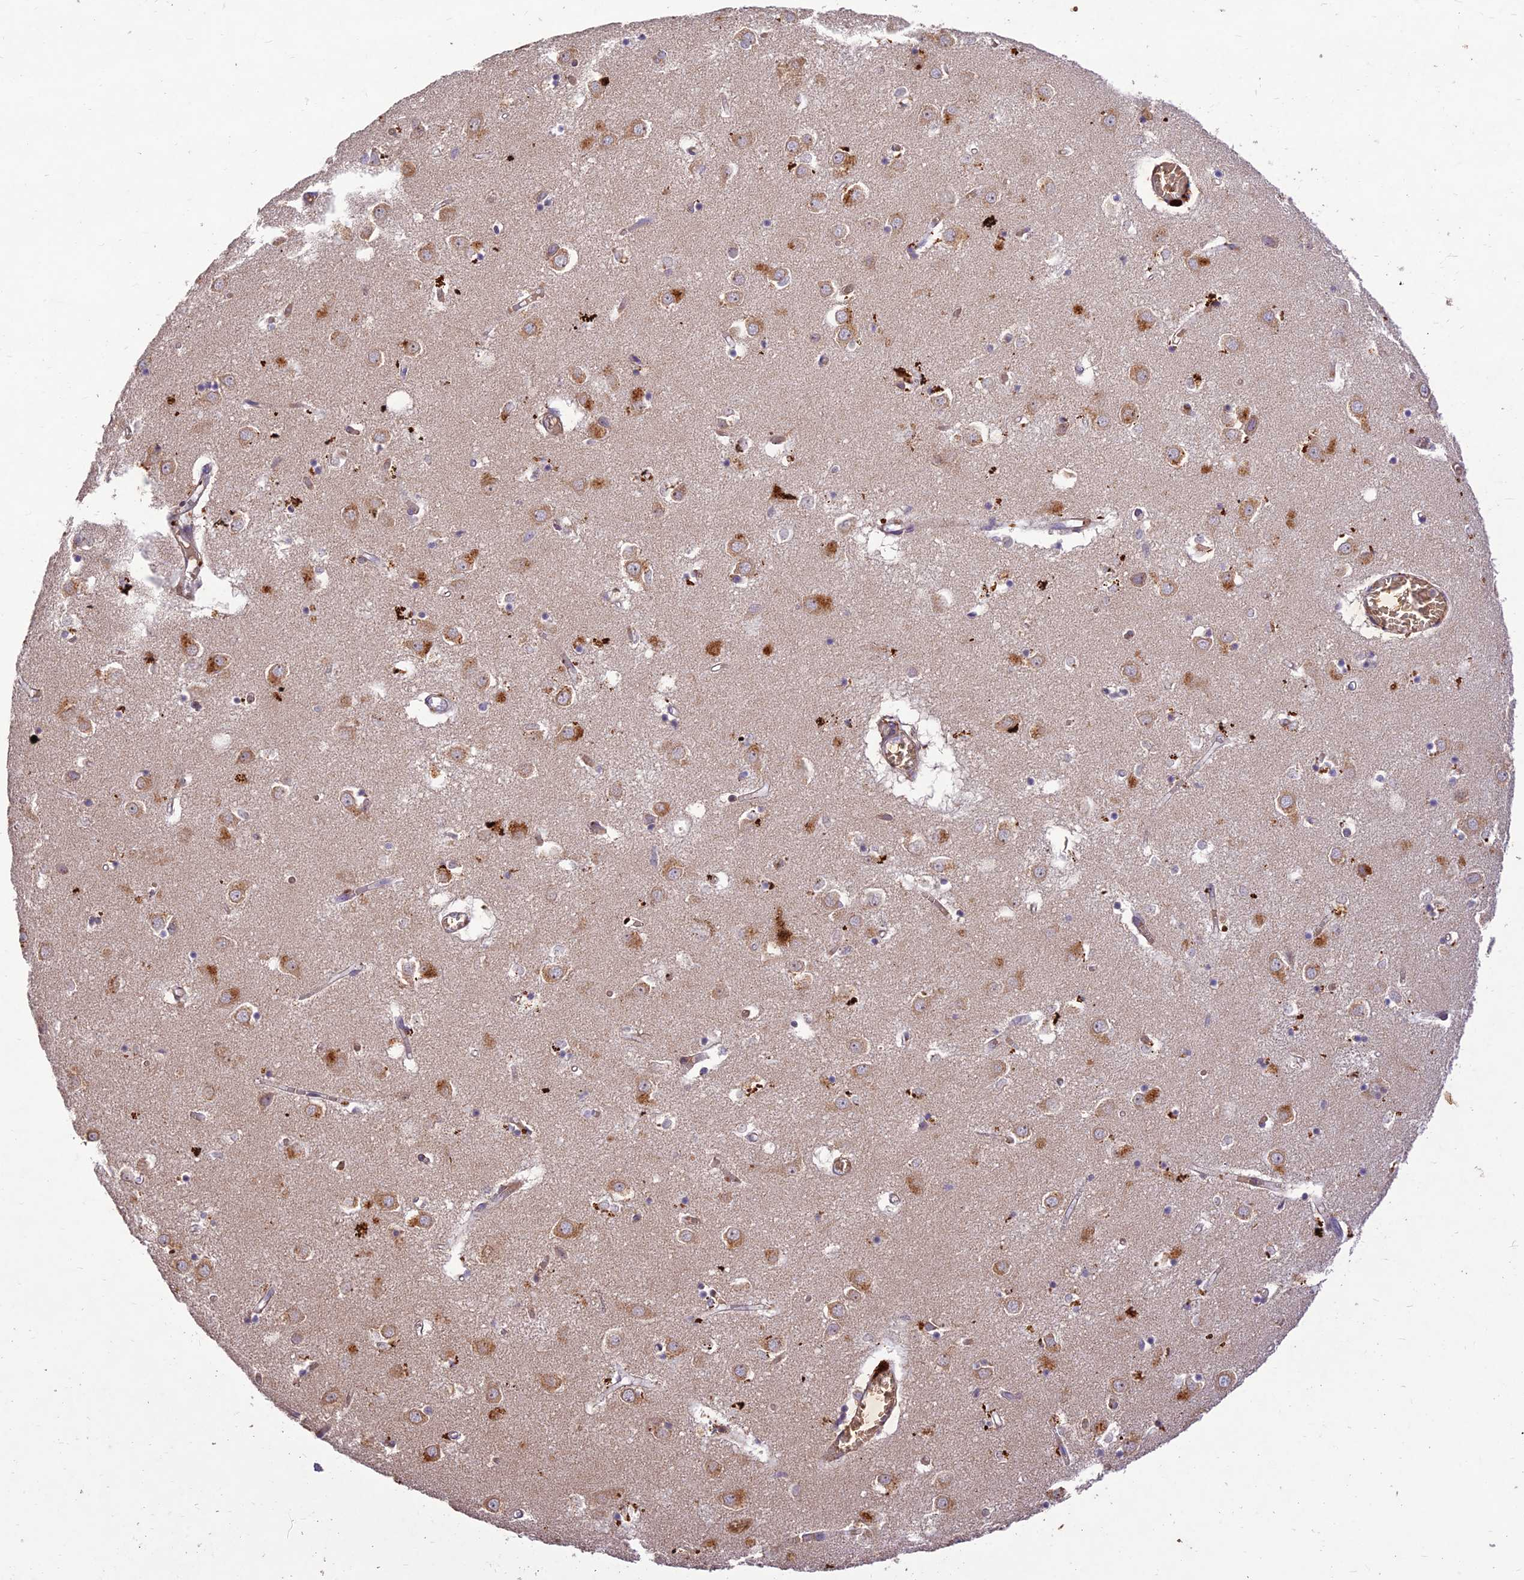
{"staining": {"intensity": "moderate", "quantity": ">75%", "location": "cytoplasmic/membranous"}, "tissue": "caudate", "cell_type": "Glial cells", "image_type": "normal", "snomed": [{"axis": "morphology", "description": "Normal tissue, NOS"}, {"axis": "topography", "description": "Lateral ventricle wall"}], "caption": "This is a photomicrograph of IHC staining of normal caudate, which shows moderate staining in the cytoplasmic/membranous of glial cells.", "gene": "PPP1R11", "patient": {"sex": "male", "age": 70}}